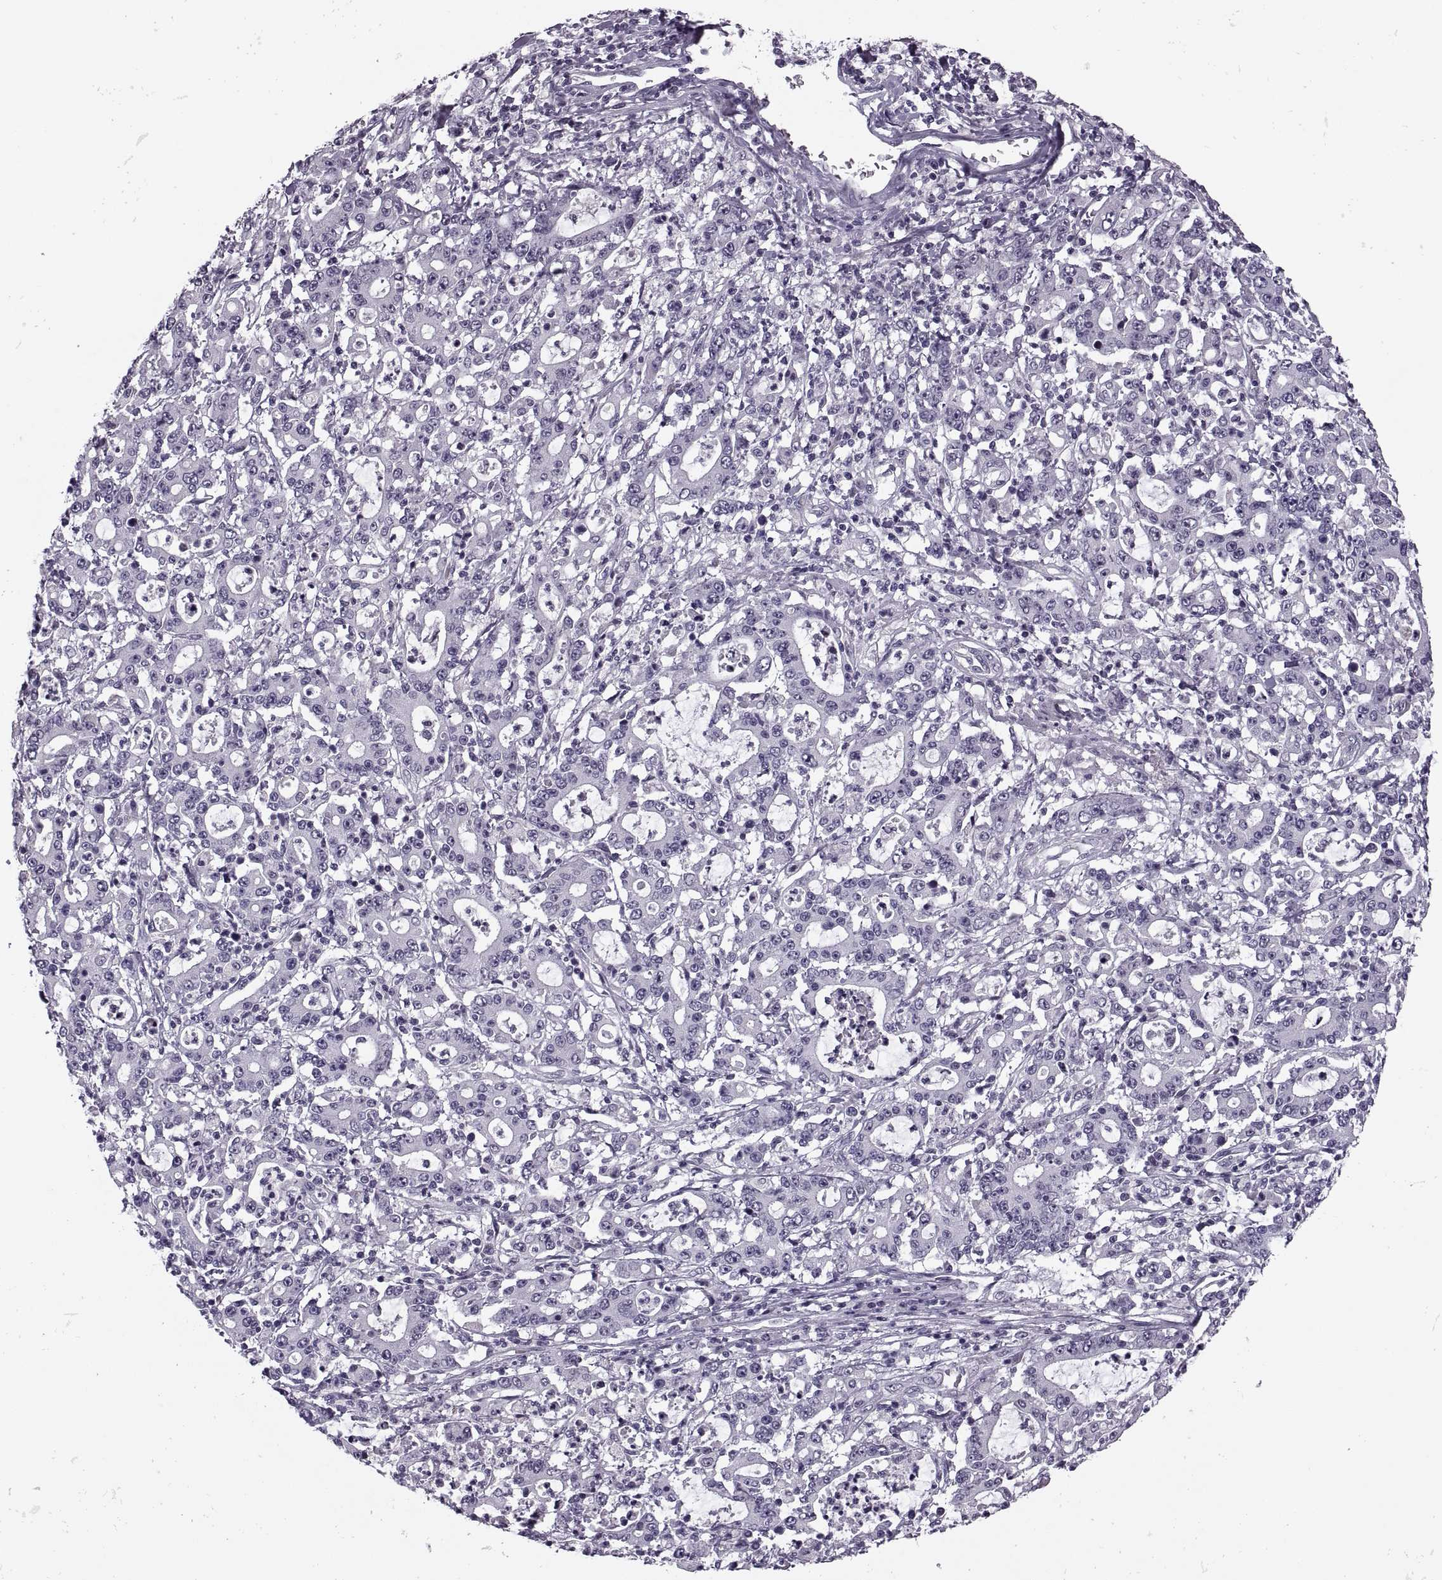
{"staining": {"intensity": "negative", "quantity": "none", "location": "none"}, "tissue": "stomach cancer", "cell_type": "Tumor cells", "image_type": "cancer", "snomed": [{"axis": "morphology", "description": "Adenocarcinoma, NOS"}, {"axis": "topography", "description": "Stomach, upper"}], "caption": "There is no significant positivity in tumor cells of stomach cancer.", "gene": "PAGE5", "patient": {"sex": "male", "age": 68}}